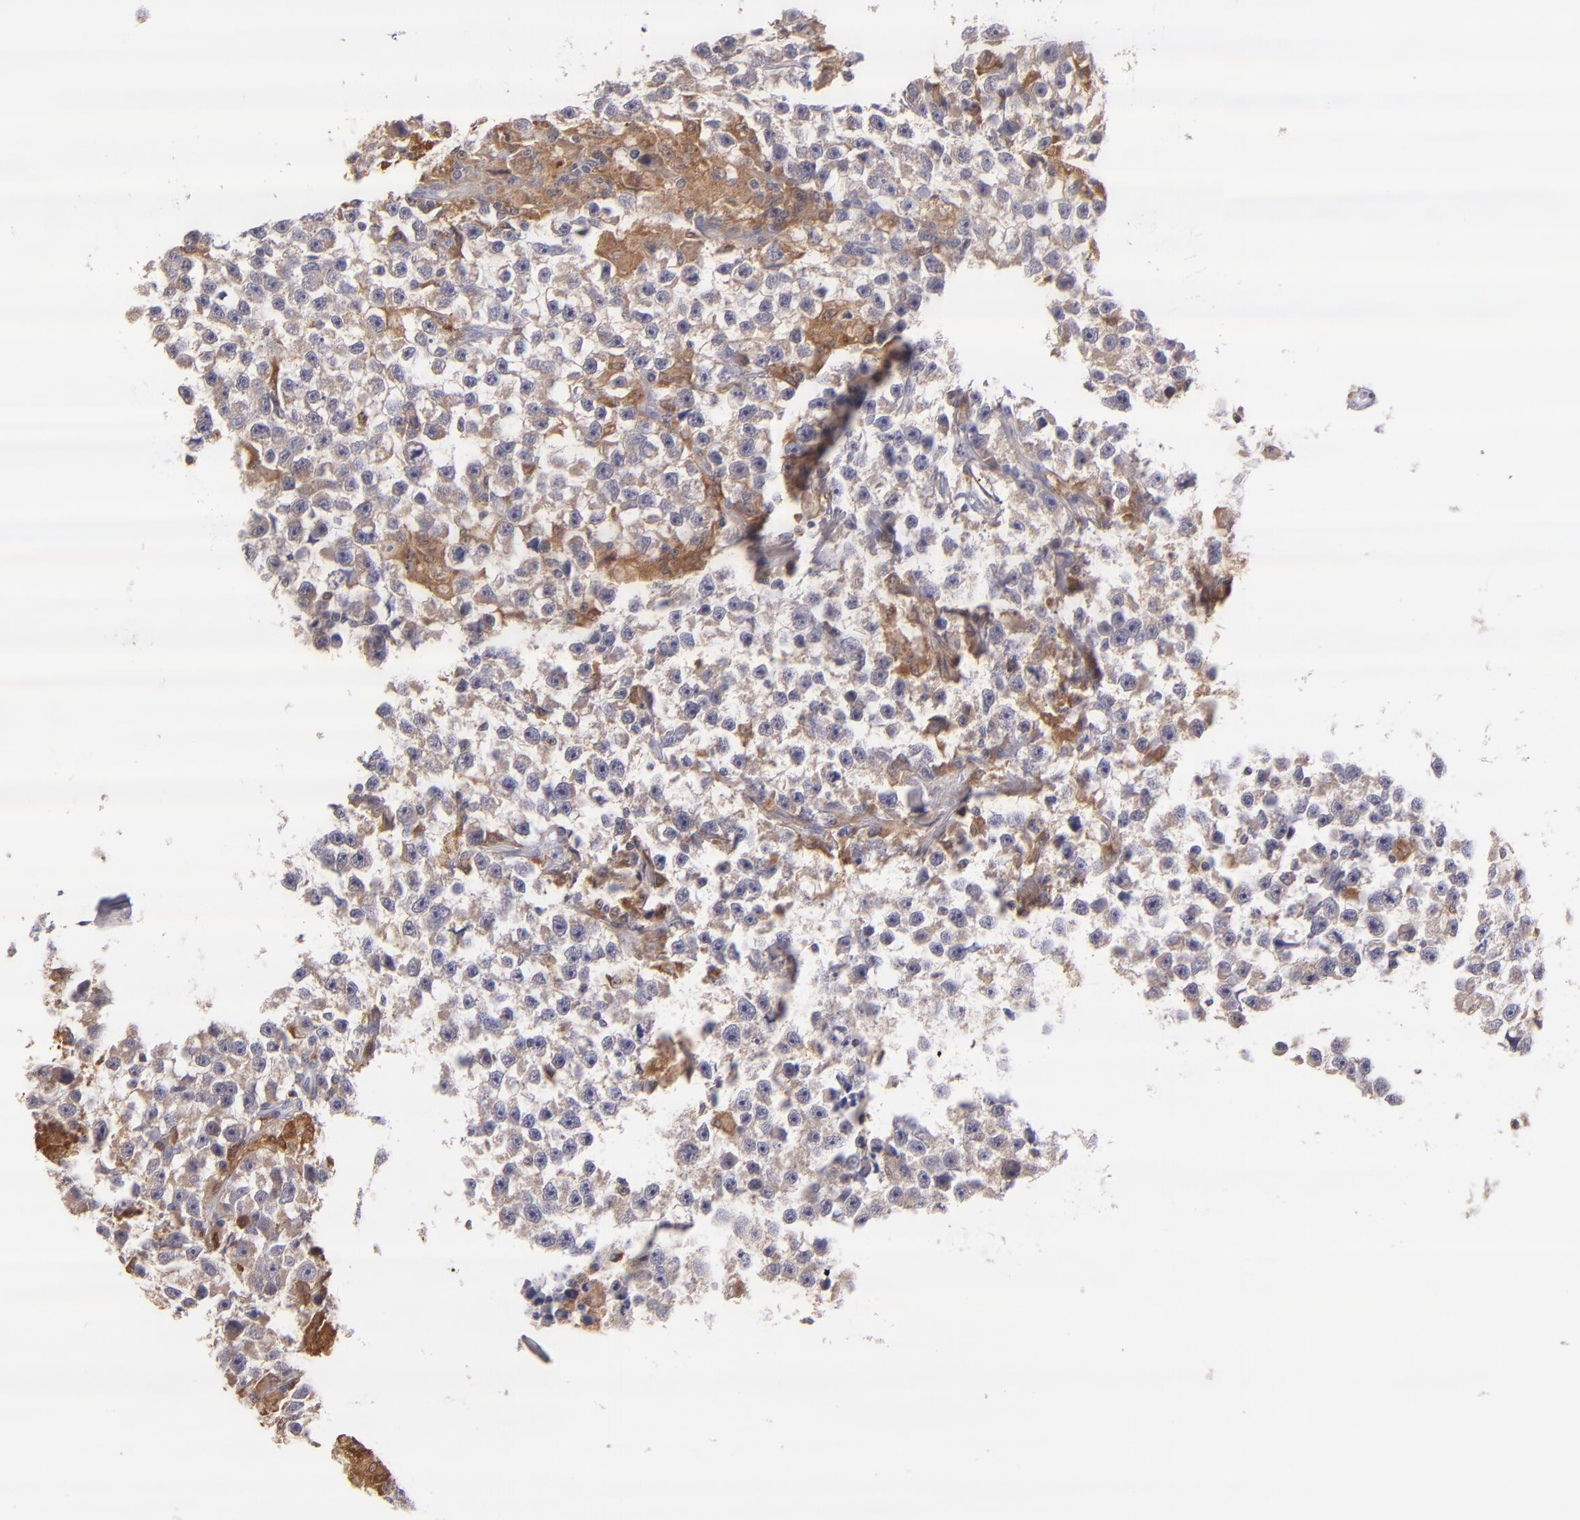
{"staining": {"intensity": "weak", "quantity": "25%-75%", "location": "cytoplasmic/membranous"}, "tissue": "testis cancer", "cell_type": "Tumor cells", "image_type": "cancer", "snomed": [{"axis": "morphology", "description": "Seminoma, NOS"}, {"axis": "topography", "description": "Testis"}], "caption": "Brown immunohistochemical staining in human testis cancer demonstrates weak cytoplasmic/membranous expression in approximately 25%-75% of tumor cells. The protein of interest is stained brown, and the nuclei are stained in blue (DAB IHC with brightfield microscopy, high magnification).", "gene": "PRKCD", "patient": {"sex": "male", "age": 33}}